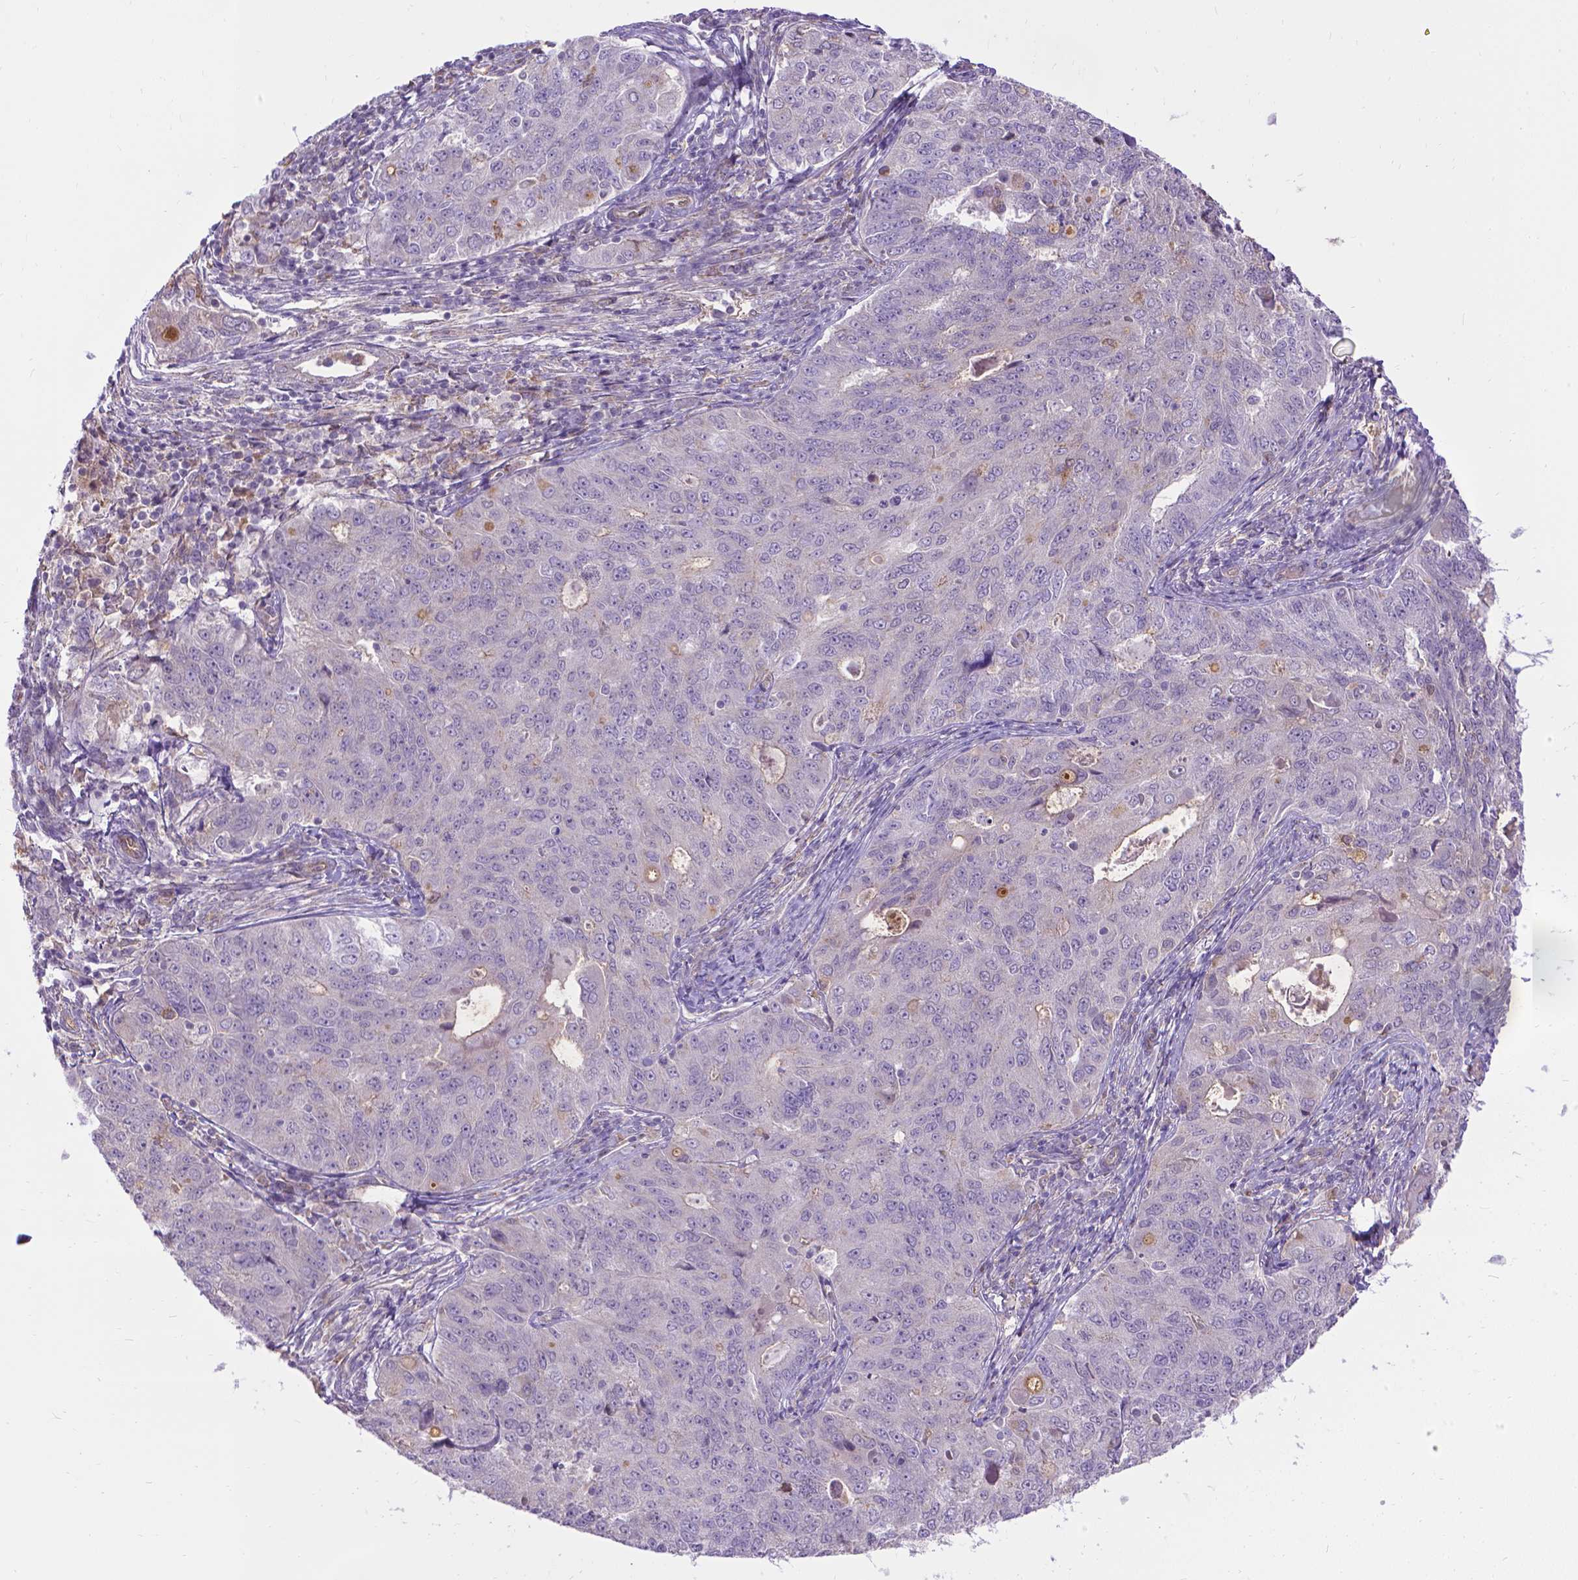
{"staining": {"intensity": "negative", "quantity": "none", "location": "none"}, "tissue": "endometrial cancer", "cell_type": "Tumor cells", "image_type": "cancer", "snomed": [{"axis": "morphology", "description": "Adenocarcinoma, NOS"}, {"axis": "topography", "description": "Endometrium"}], "caption": "Protein analysis of endometrial adenocarcinoma displays no significant expression in tumor cells. (Immunohistochemistry, brightfield microscopy, high magnification).", "gene": "CFAP299", "patient": {"sex": "female", "age": 43}}